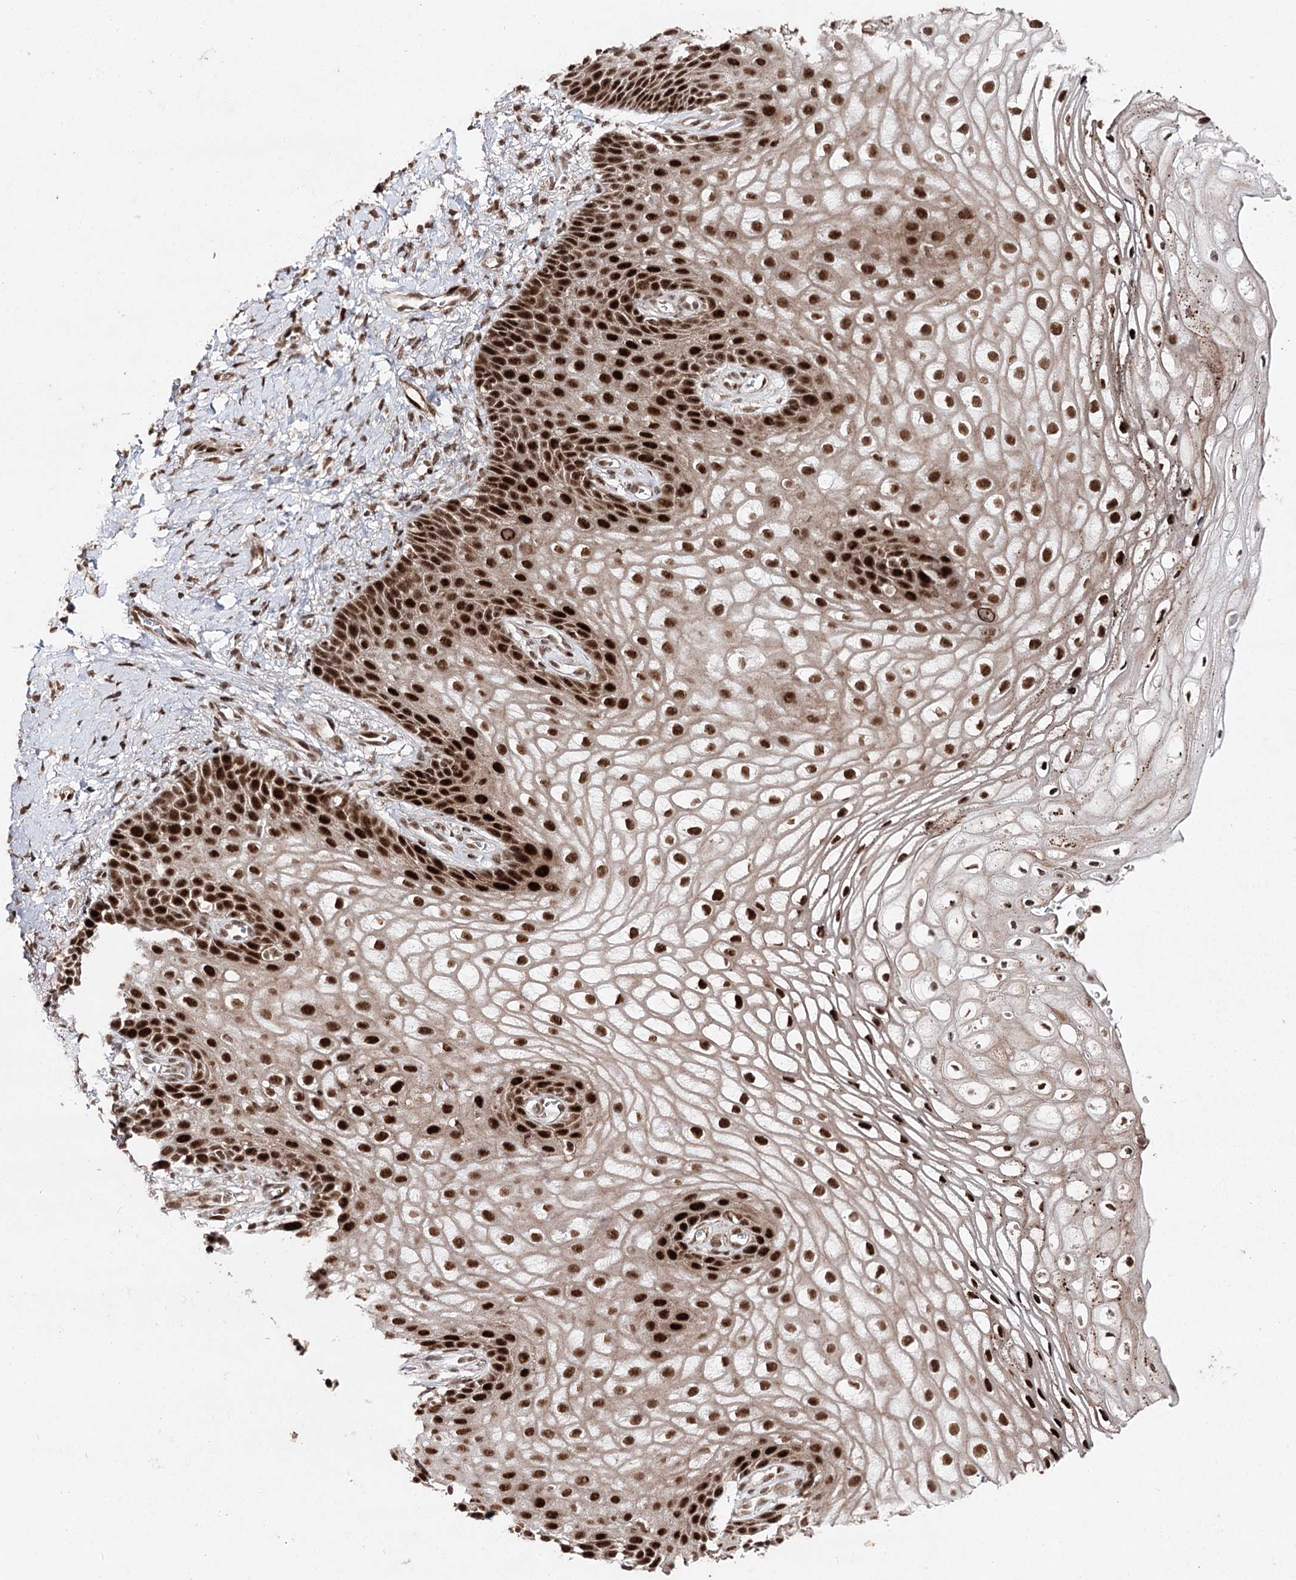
{"staining": {"intensity": "strong", "quantity": ">75%", "location": "cytoplasmic/membranous,nuclear"}, "tissue": "vagina", "cell_type": "Squamous epithelial cells", "image_type": "normal", "snomed": [{"axis": "morphology", "description": "Normal tissue, NOS"}, {"axis": "topography", "description": "Vagina"}], "caption": "Brown immunohistochemical staining in benign vagina shows strong cytoplasmic/membranous,nuclear positivity in about >75% of squamous epithelial cells.", "gene": "PDCD4", "patient": {"sex": "female", "age": 60}}